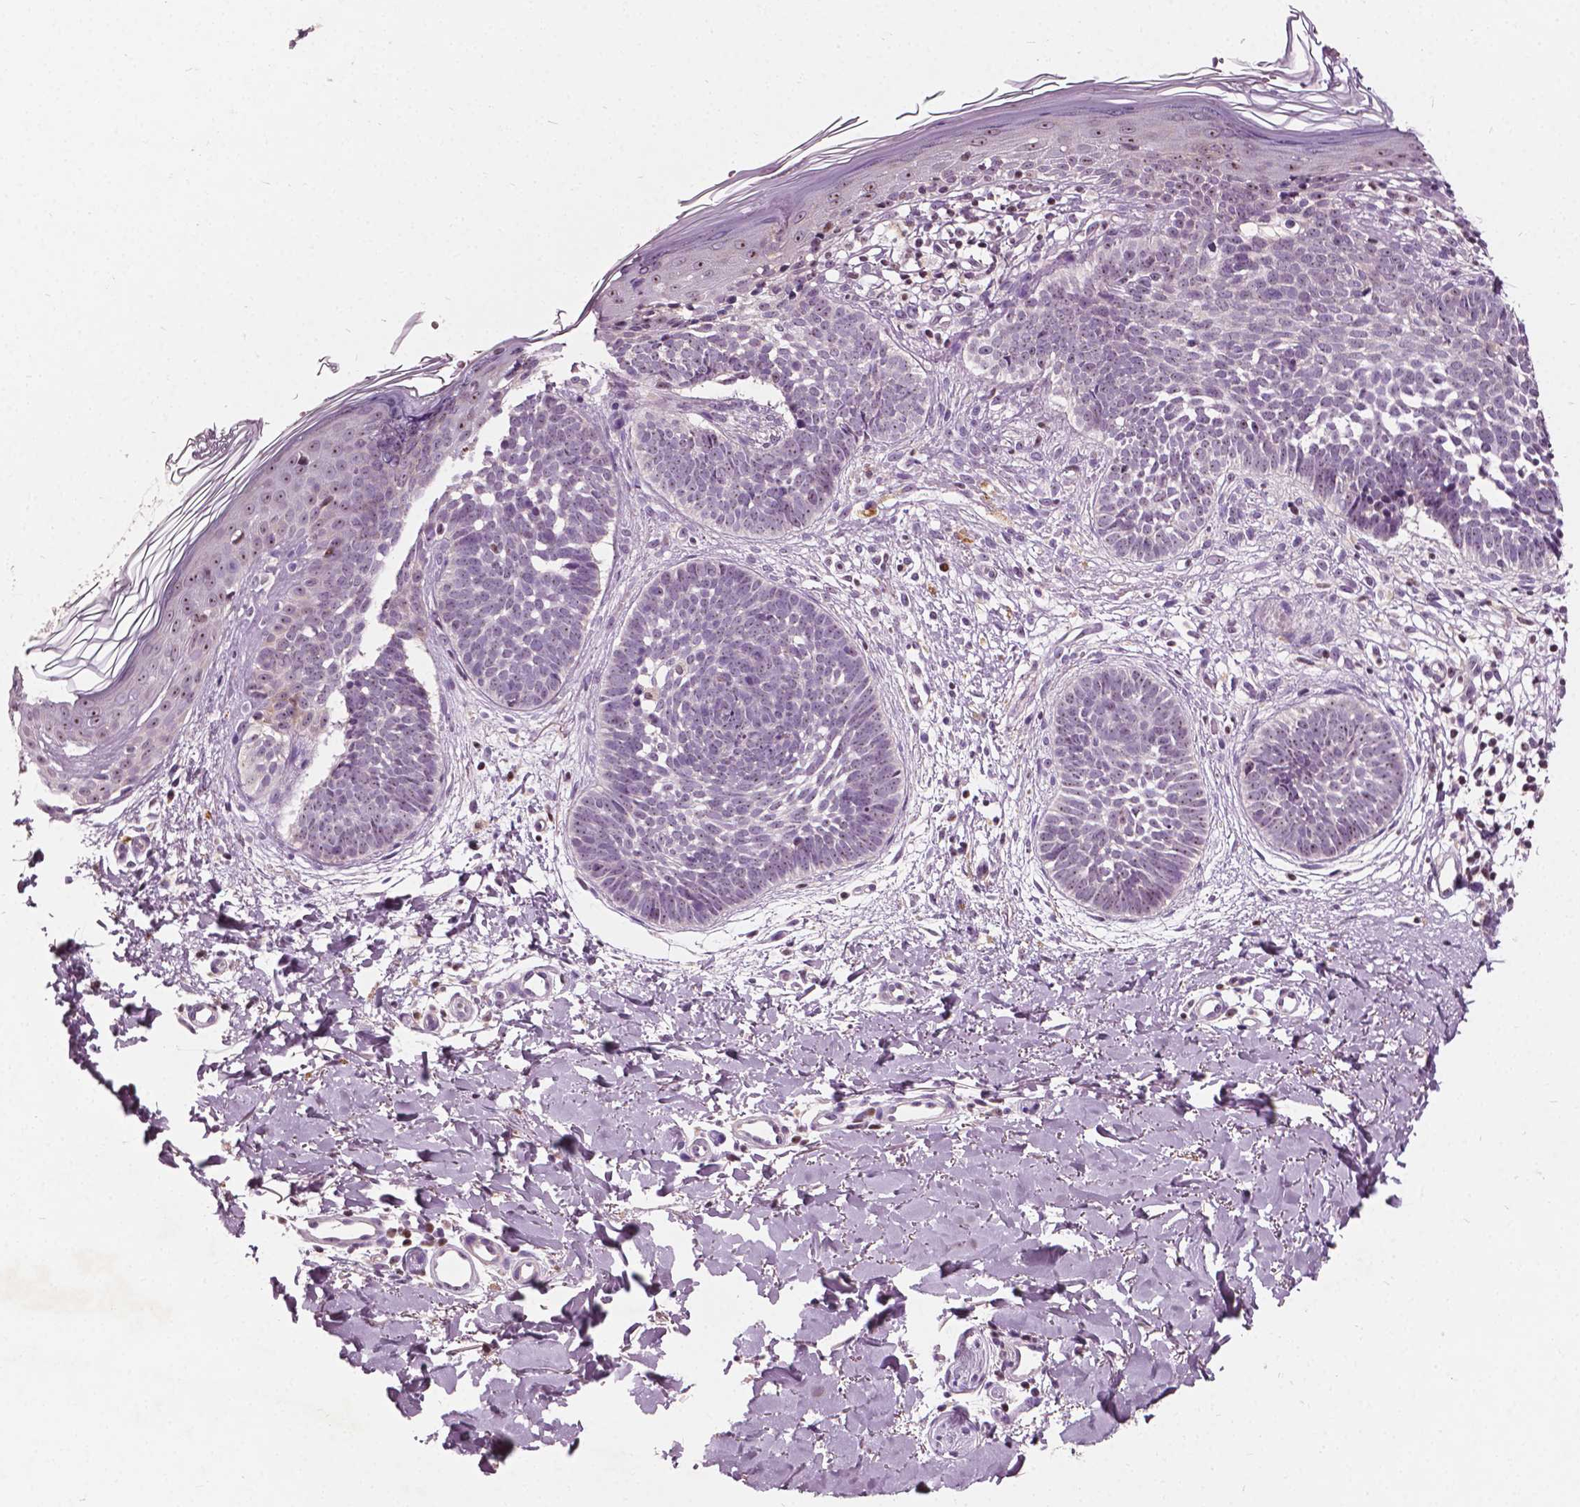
{"staining": {"intensity": "weak", "quantity": "<25%", "location": "nuclear"}, "tissue": "skin cancer", "cell_type": "Tumor cells", "image_type": "cancer", "snomed": [{"axis": "morphology", "description": "Basal cell carcinoma"}, {"axis": "topography", "description": "Skin"}], "caption": "There is no significant staining in tumor cells of basal cell carcinoma (skin). The staining was performed using DAB to visualize the protein expression in brown, while the nuclei were stained in blue with hematoxylin (Magnification: 20x).", "gene": "ODF3L2", "patient": {"sex": "female", "age": 51}}